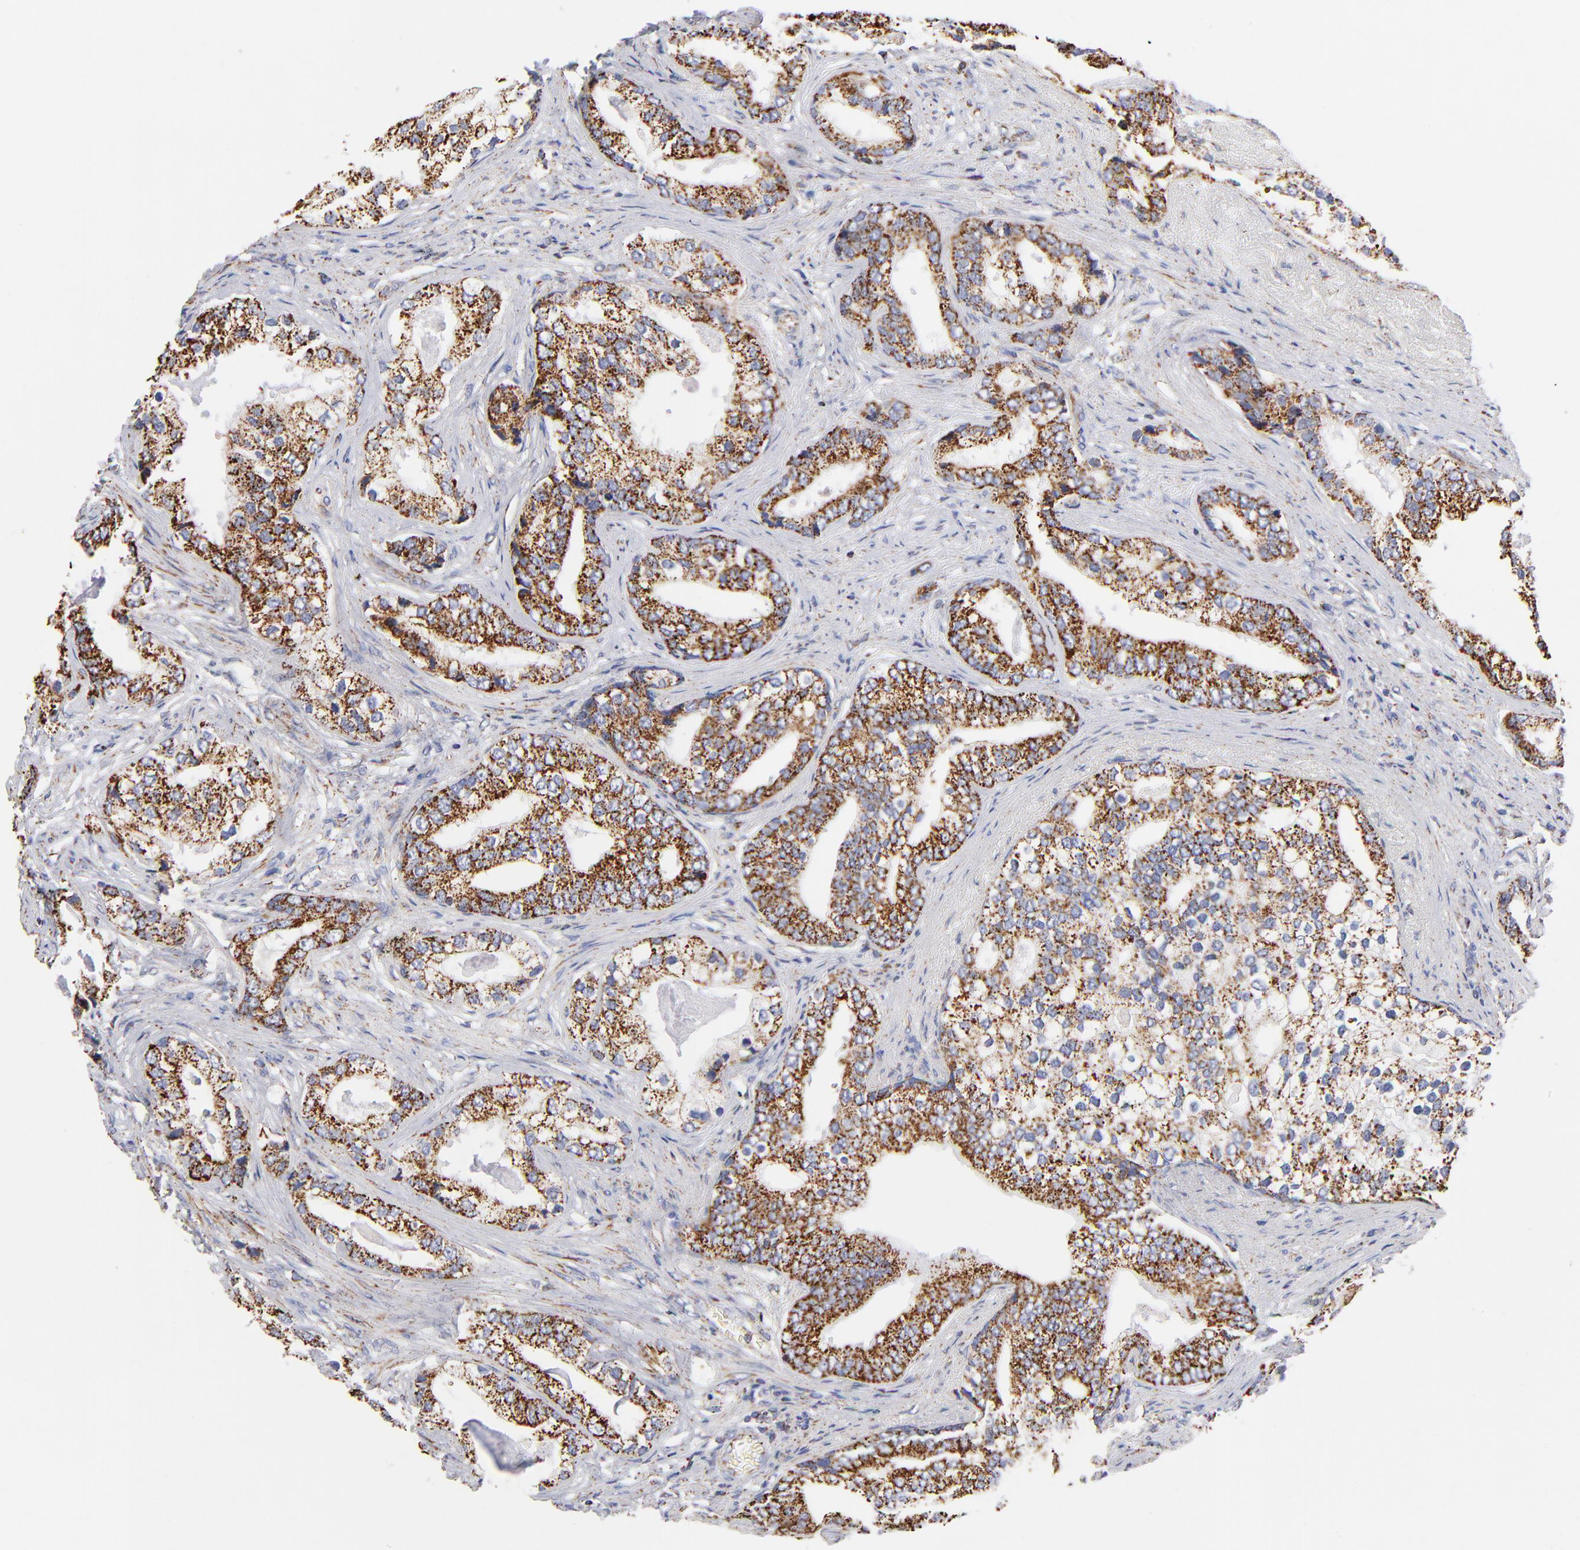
{"staining": {"intensity": "strong", "quantity": ">75%", "location": "cytoplasmic/membranous"}, "tissue": "prostate cancer", "cell_type": "Tumor cells", "image_type": "cancer", "snomed": [{"axis": "morphology", "description": "Adenocarcinoma, Low grade"}, {"axis": "topography", "description": "Prostate"}], "caption": "Strong cytoplasmic/membranous protein staining is appreciated in about >75% of tumor cells in prostate adenocarcinoma (low-grade).", "gene": "PHB1", "patient": {"sex": "male", "age": 71}}